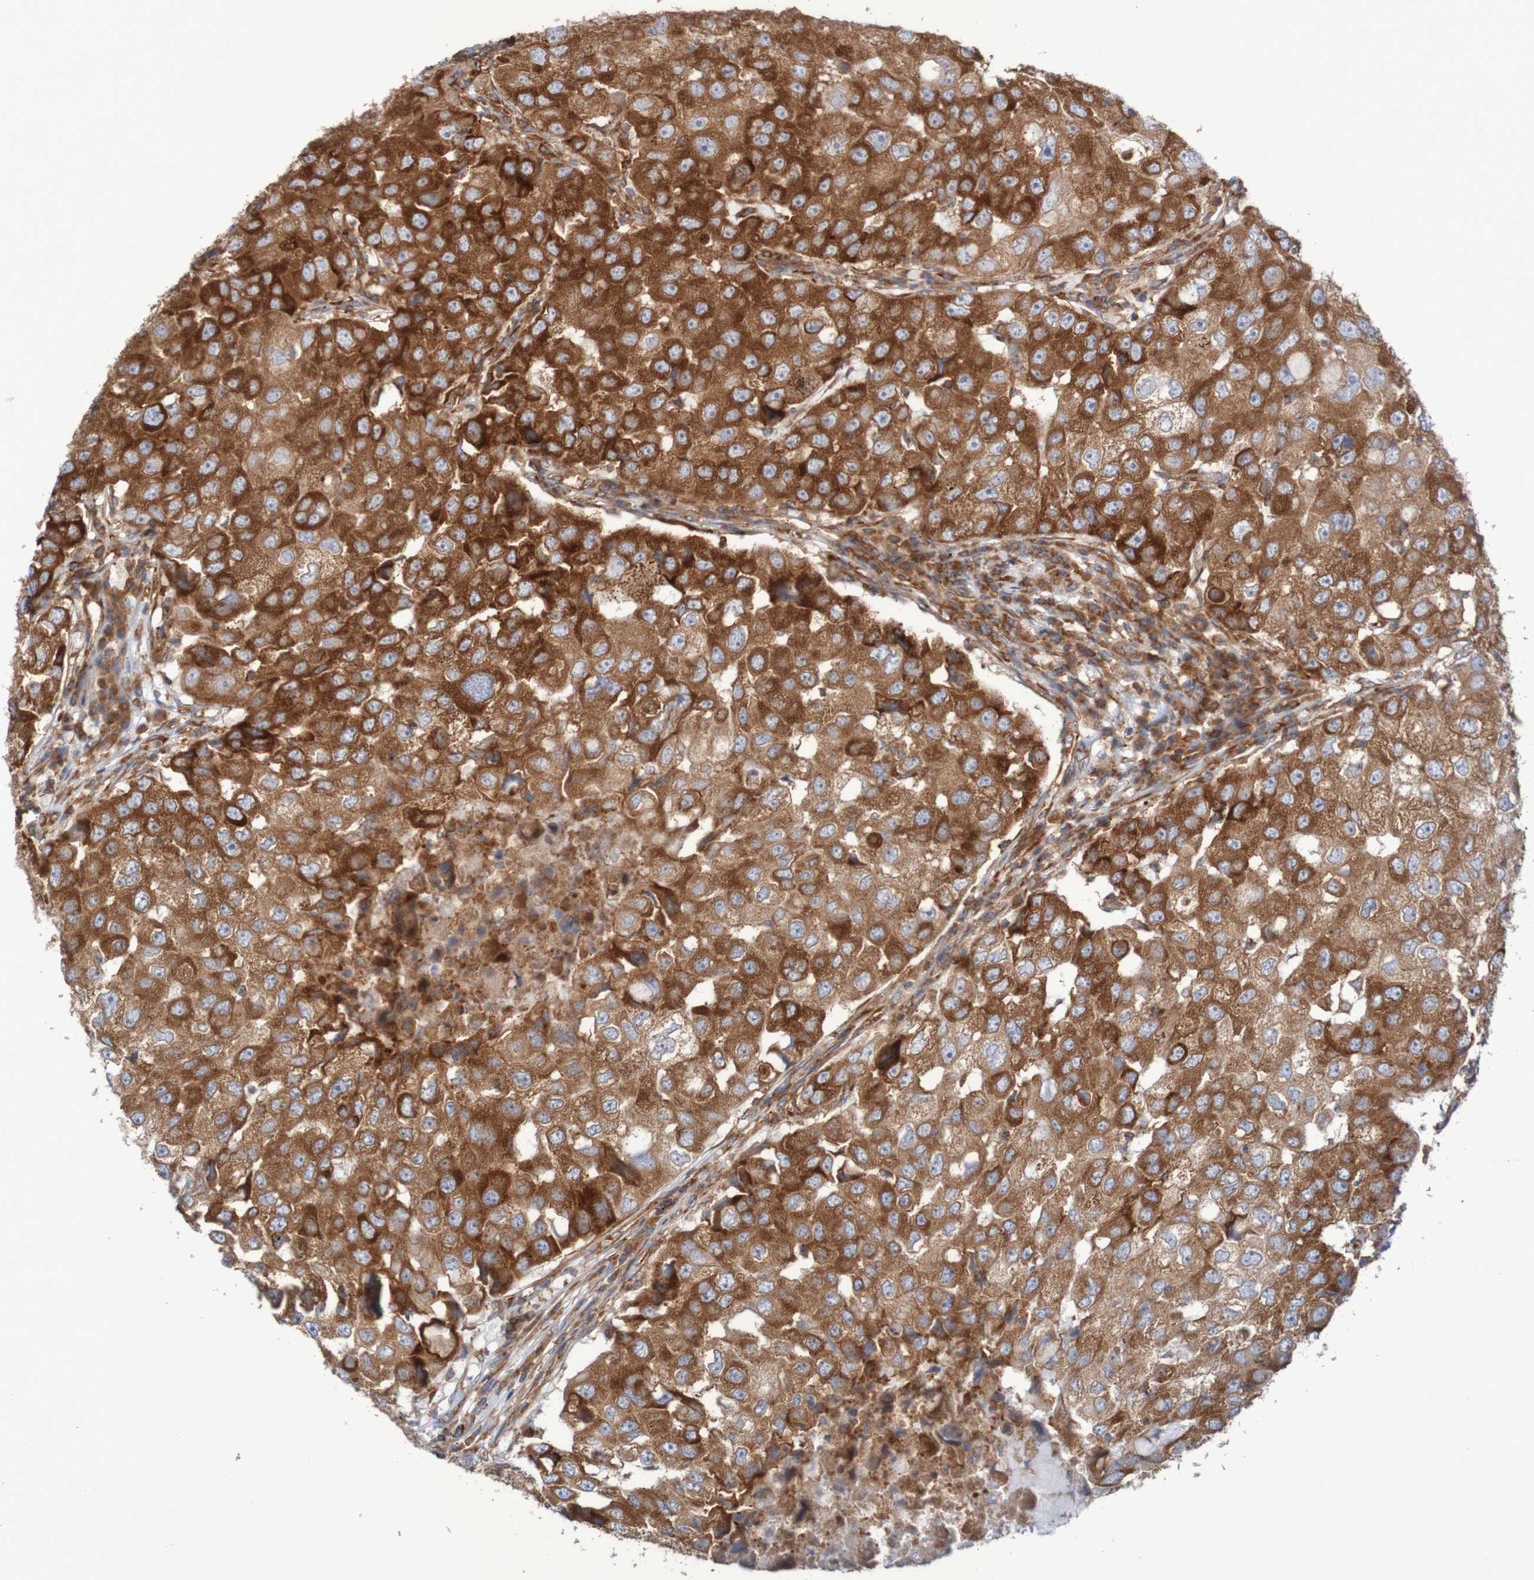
{"staining": {"intensity": "strong", "quantity": ">75%", "location": "cytoplasmic/membranous"}, "tissue": "breast cancer", "cell_type": "Tumor cells", "image_type": "cancer", "snomed": [{"axis": "morphology", "description": "Duct carcinoma"}, {"axis": "topography", "description": "Breast"}], "caption": "Strong cytoplasmic/membranous protein staining is identified in about >75% of tumor cells in breast cancer (intraductal carcinoma).", "gene": "FXR2", "patient": {"sex": "female", "age": 27}}